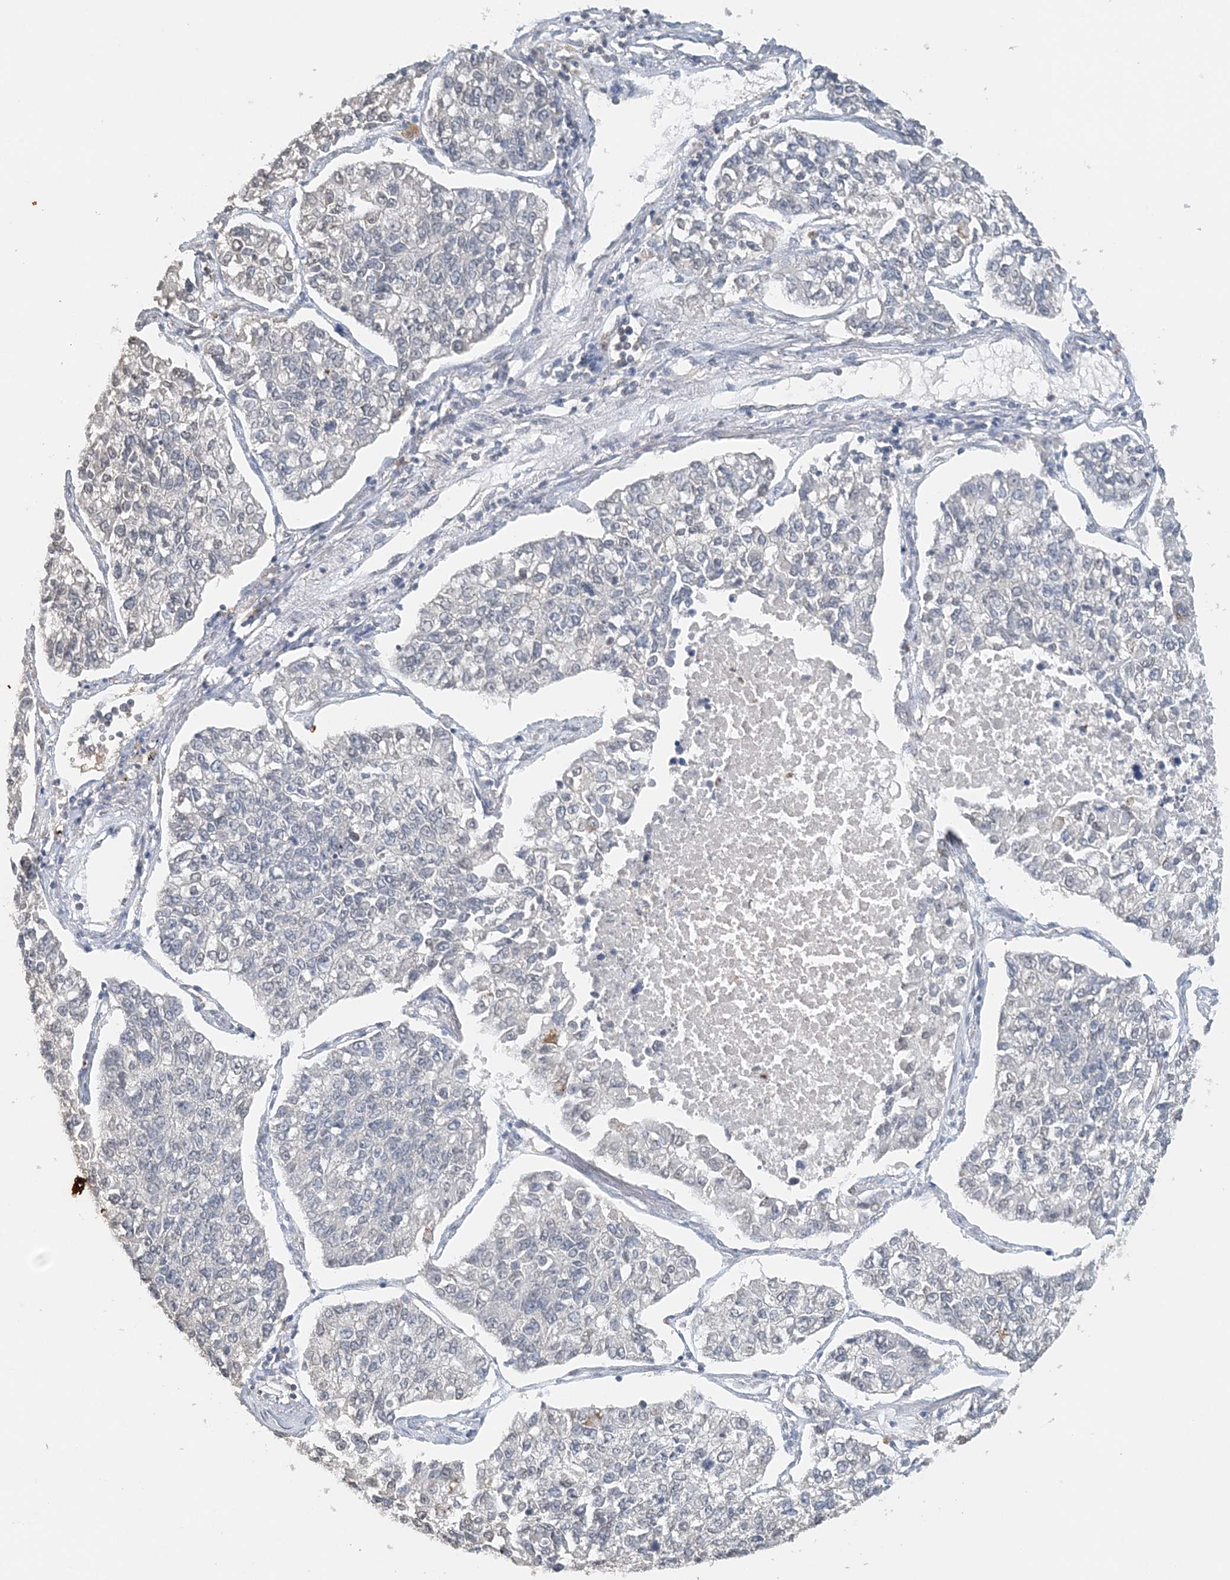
{"staining": {"intensity": "negative", "quantity": "none", "location": "none"}, "tissue": "lung cancer", "cell_type": "Tumor cells", "image_type": "cancer", "snomed": [{"axis": "morphology", "description": "Adenocarcinoma, NOS"}, {"axis": "topography", "description": "Lung"}], "caption": "Tumor cells are negative for brown protein staining in adenocarcinoma (lung).", "gene": "FAM110A", "patient": {"sex": "male", "age": 49}}